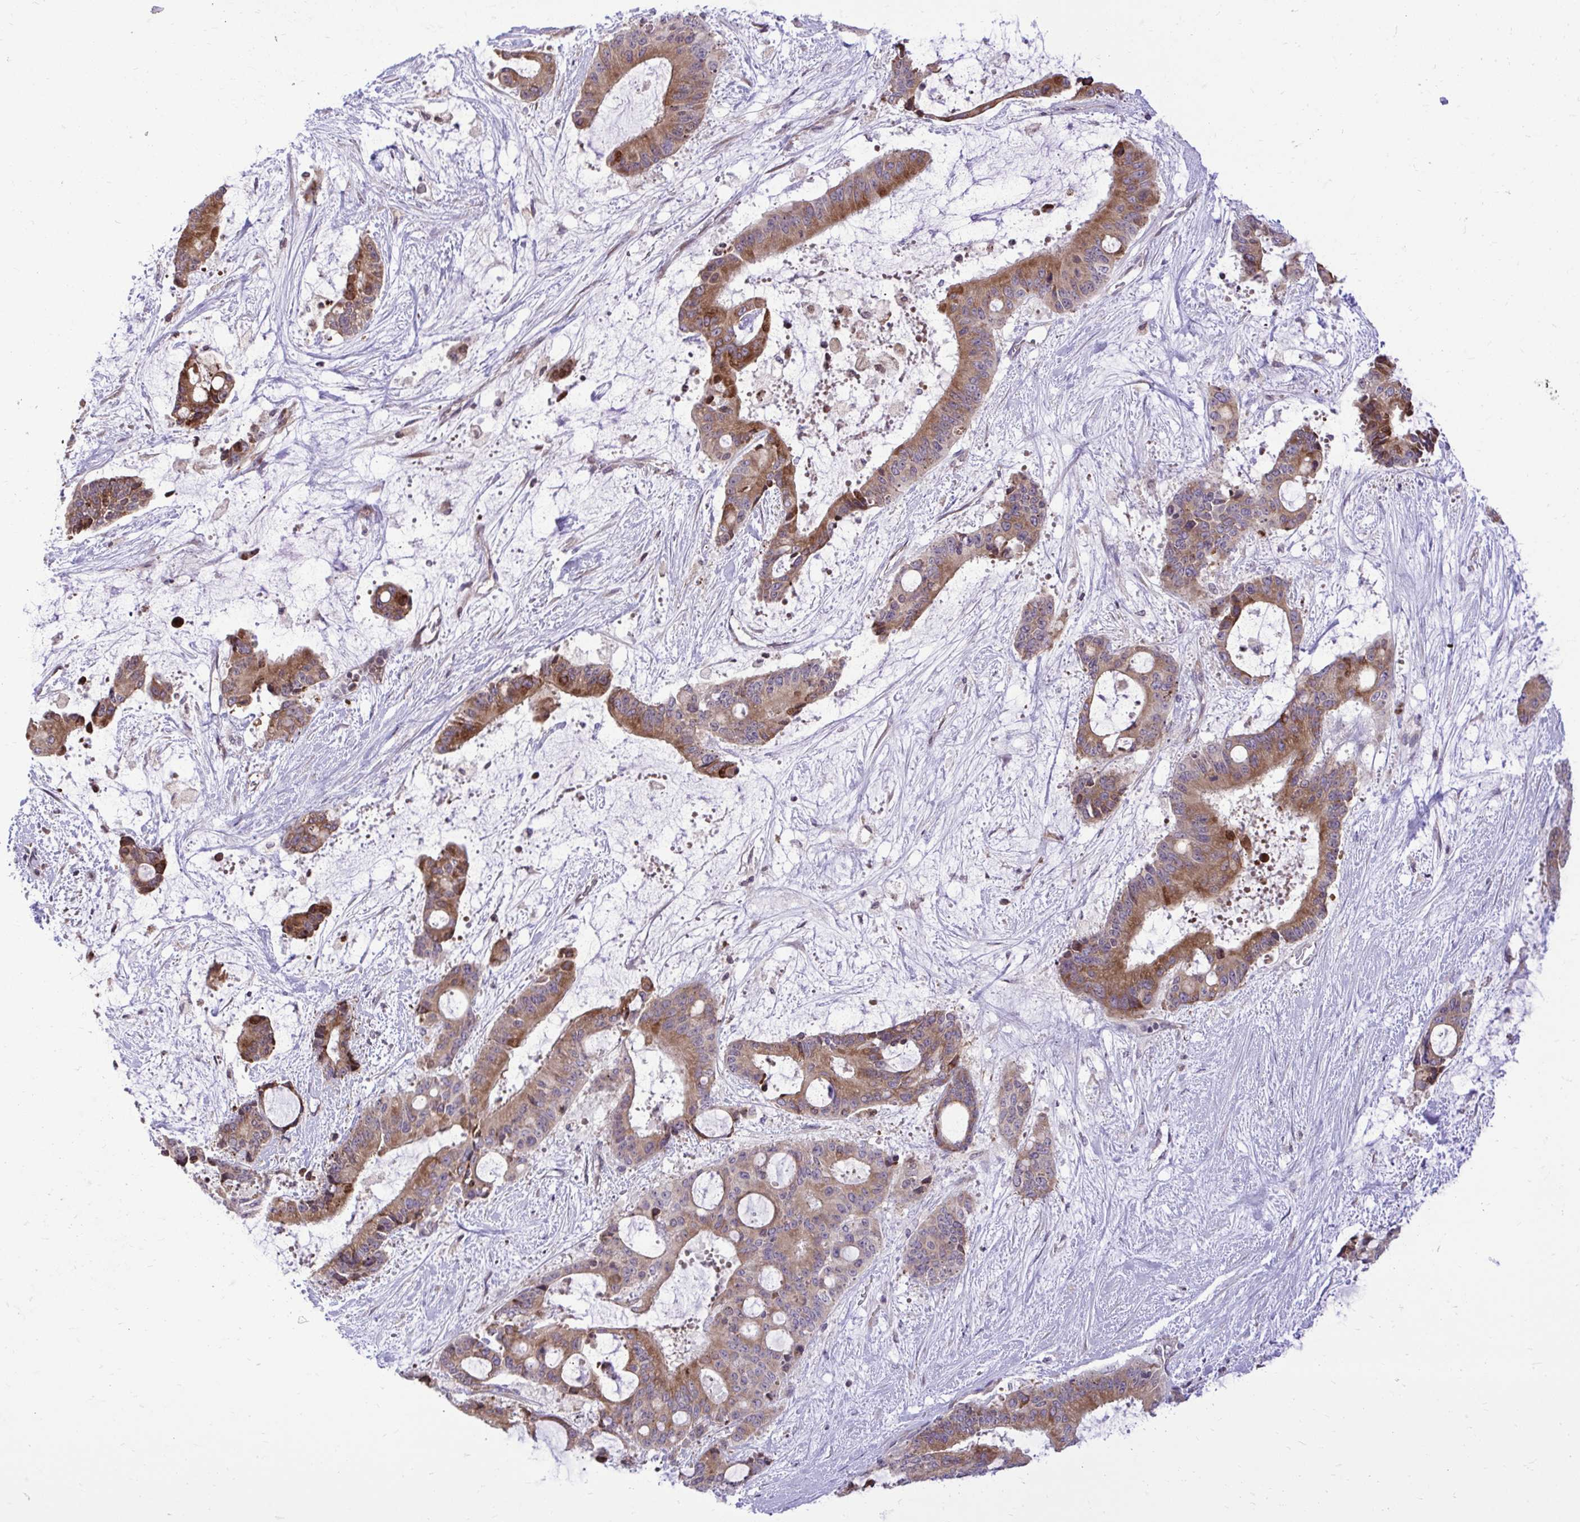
{"staining": {"intensity": "moderate", "quantity": ">75%", "location": "cytoplasmic/membranous"}, "tissue": "liver cancer", "cell_type": "Tumor cells", "image_type": "cancer", "snomed": [{"axis": "morphology", "description": "Normal tissue, NOS"}, {"axis": "morphology", "description": "Cholangiocarcinoma"}, {"axis": "topography", "description": "Liver"}, {"axis": "topography", "description": "Peripheral nerve tissue"}], "caption": "Protein staining displays moderate cytoplasmic/membranous staining in approximately >75% of tumor cells in liver cancer (cholangiocarcinoma). The protein is stained brown, and the nuclei are stained in blue (DAB IHC with brightfield microscopy, high magnification).", "gene": "METTL9", "patient": {"sex": "female", "age": 73}}